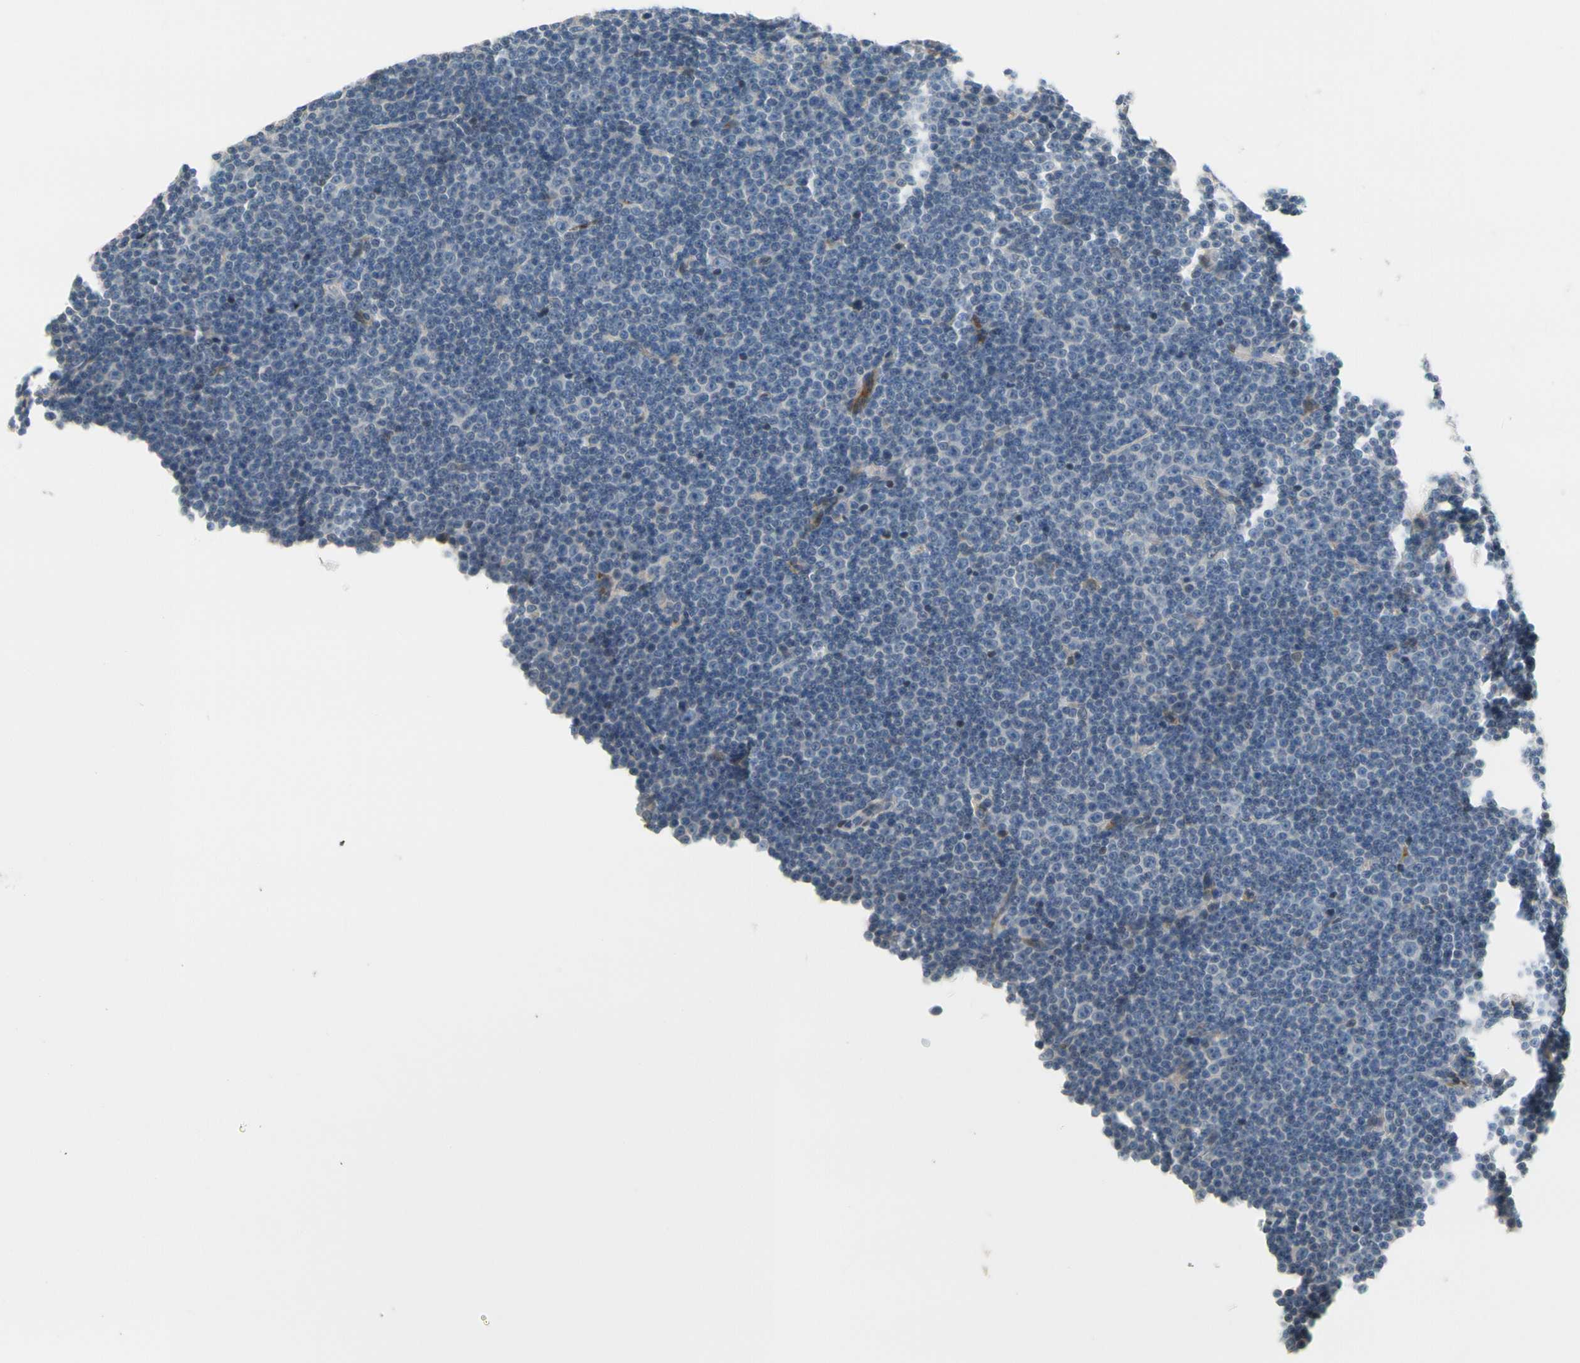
{"staining": {"intensity": "negative", "quantity": "none", "location": "none"}, "tissue": "lymphoma", "cell_type": "Tumor cells", "image_type": "cancer", "snomed": [{"axis": "morphology", "description": "Malignant lymphoma, non-Hodgkin's type, Low grade"}, {"axis": "topography", "description": "Lymph node"}], "caption": "This is an immunohistochemistry image of human lymphoma. There is no expression in tumor cells.", "gene": "PIP5K1B", "patient": {"sex": "female", "age": 67}}